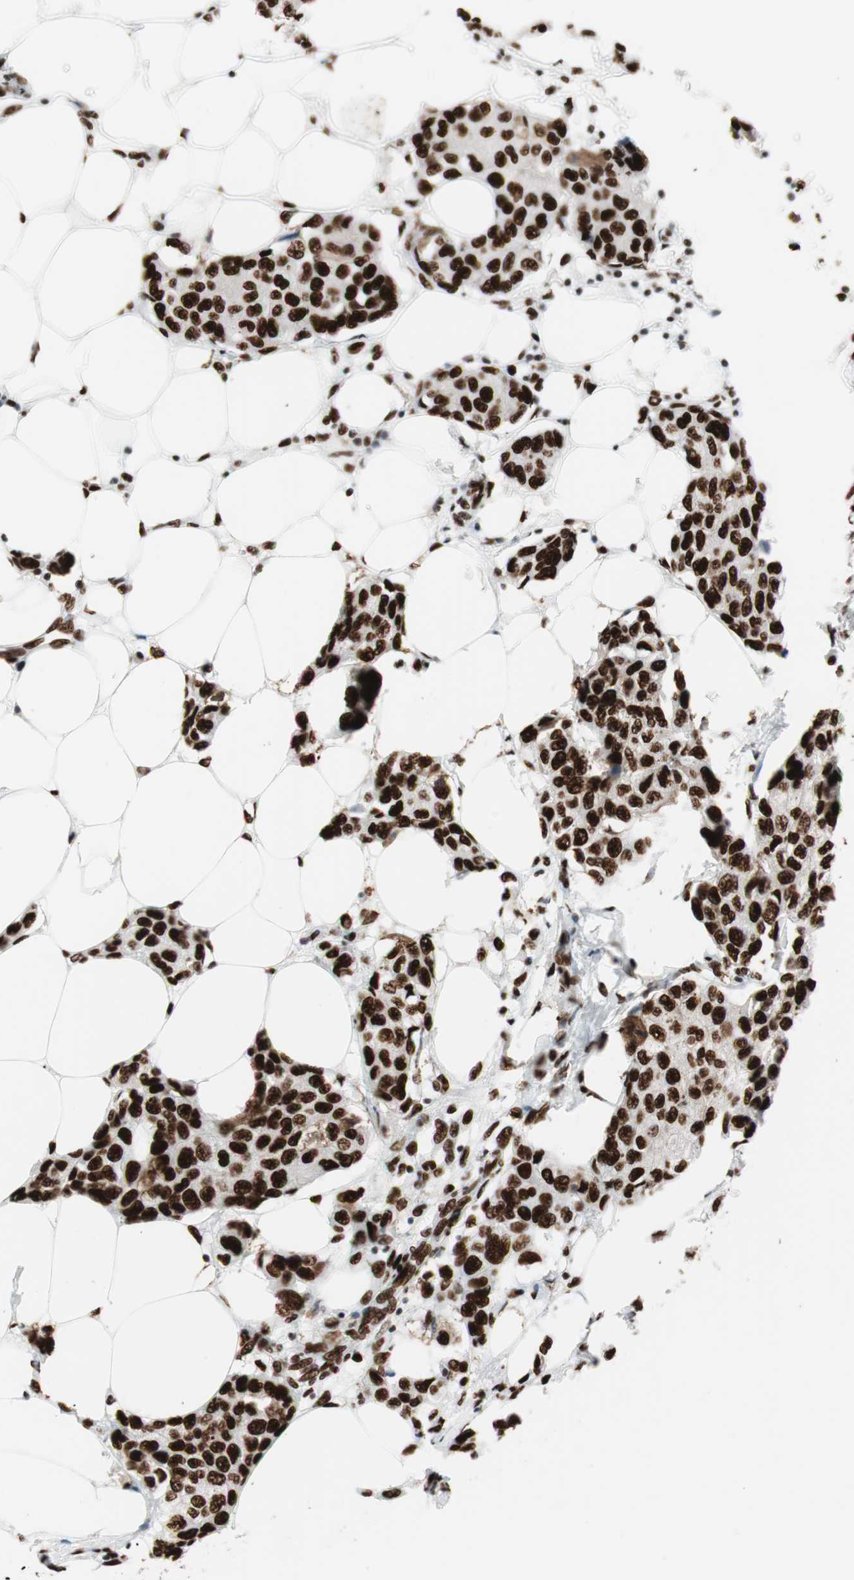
{"staining": {"intensity": "strong", "quantity": ">75%", "location": "nuclear"}, "tissue": "breast cancer", "cell_type": "Tumor cells", "image_type": "cancer", "snomed": [{"axis": "morphology", "description": "Duct carcinoma"}, {"axis": "topography", "description": "Breast"}], "caption": "Approximately >75% of tumor cells in intraductal carcinoma (breast) display strong nuclear protein positivity as visualized by brown immunohistochemical staining.", "gene": "PSME3", "patient": {"sex": "female", "age": 80}}